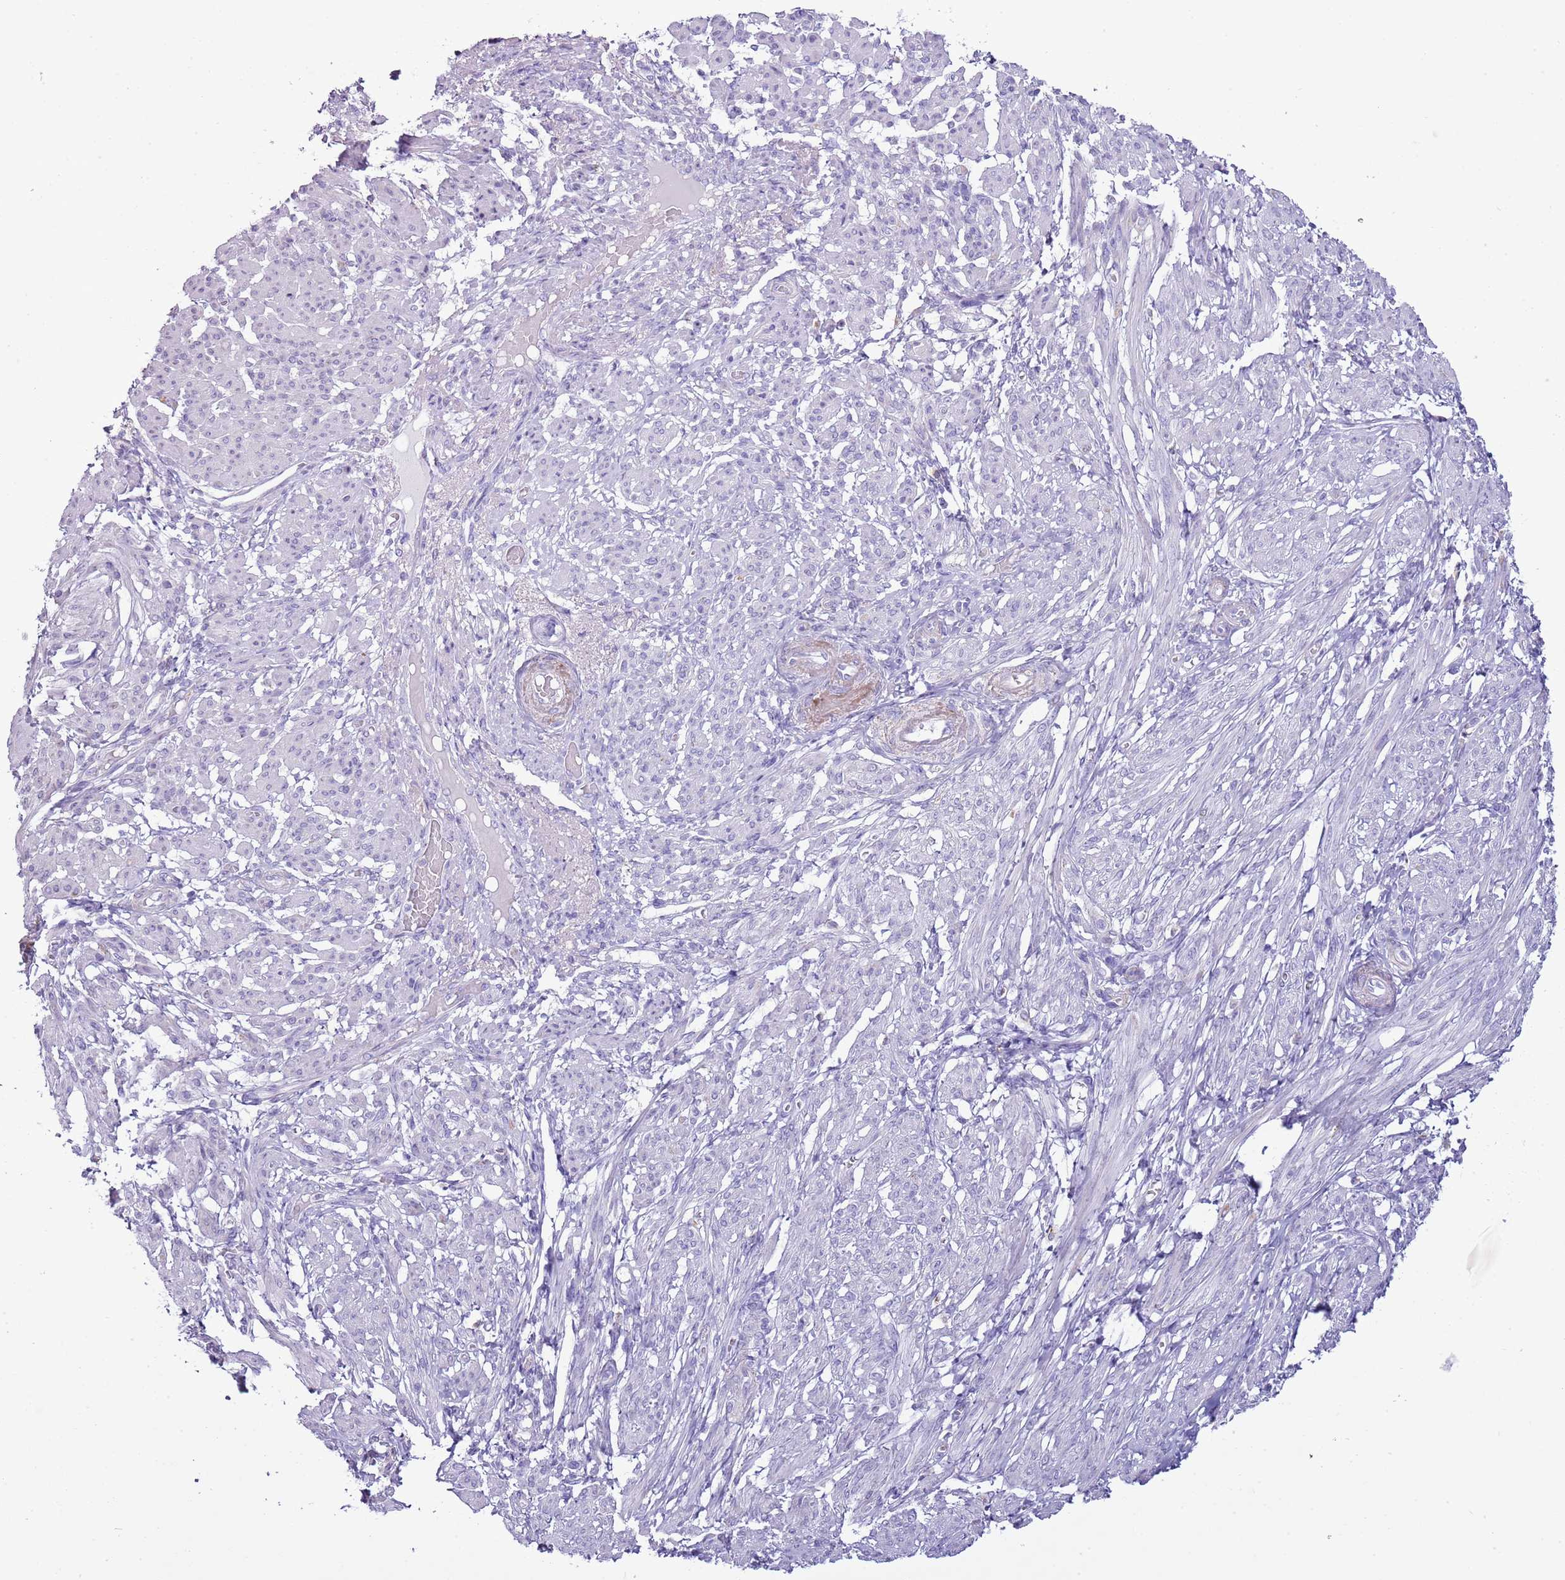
{"staining": {"intensity": "negative", "quantity": "none", "location": "none"}, "tissue": "smooth muscle", "cell_type": "Smooth muscle cells", "image_type": "normal", "snomed": [{"axis": "morphology", "description": "Normal tissue, NOS"}, {"axis": "topography", "description": "Smooth muscle"}], "caption": "Micrograph shows no protein expression in smooth muscle cells of normal smooth muscle.", "gene": "SLC23A1", "patient": {"sex": "female", "age": 39}}